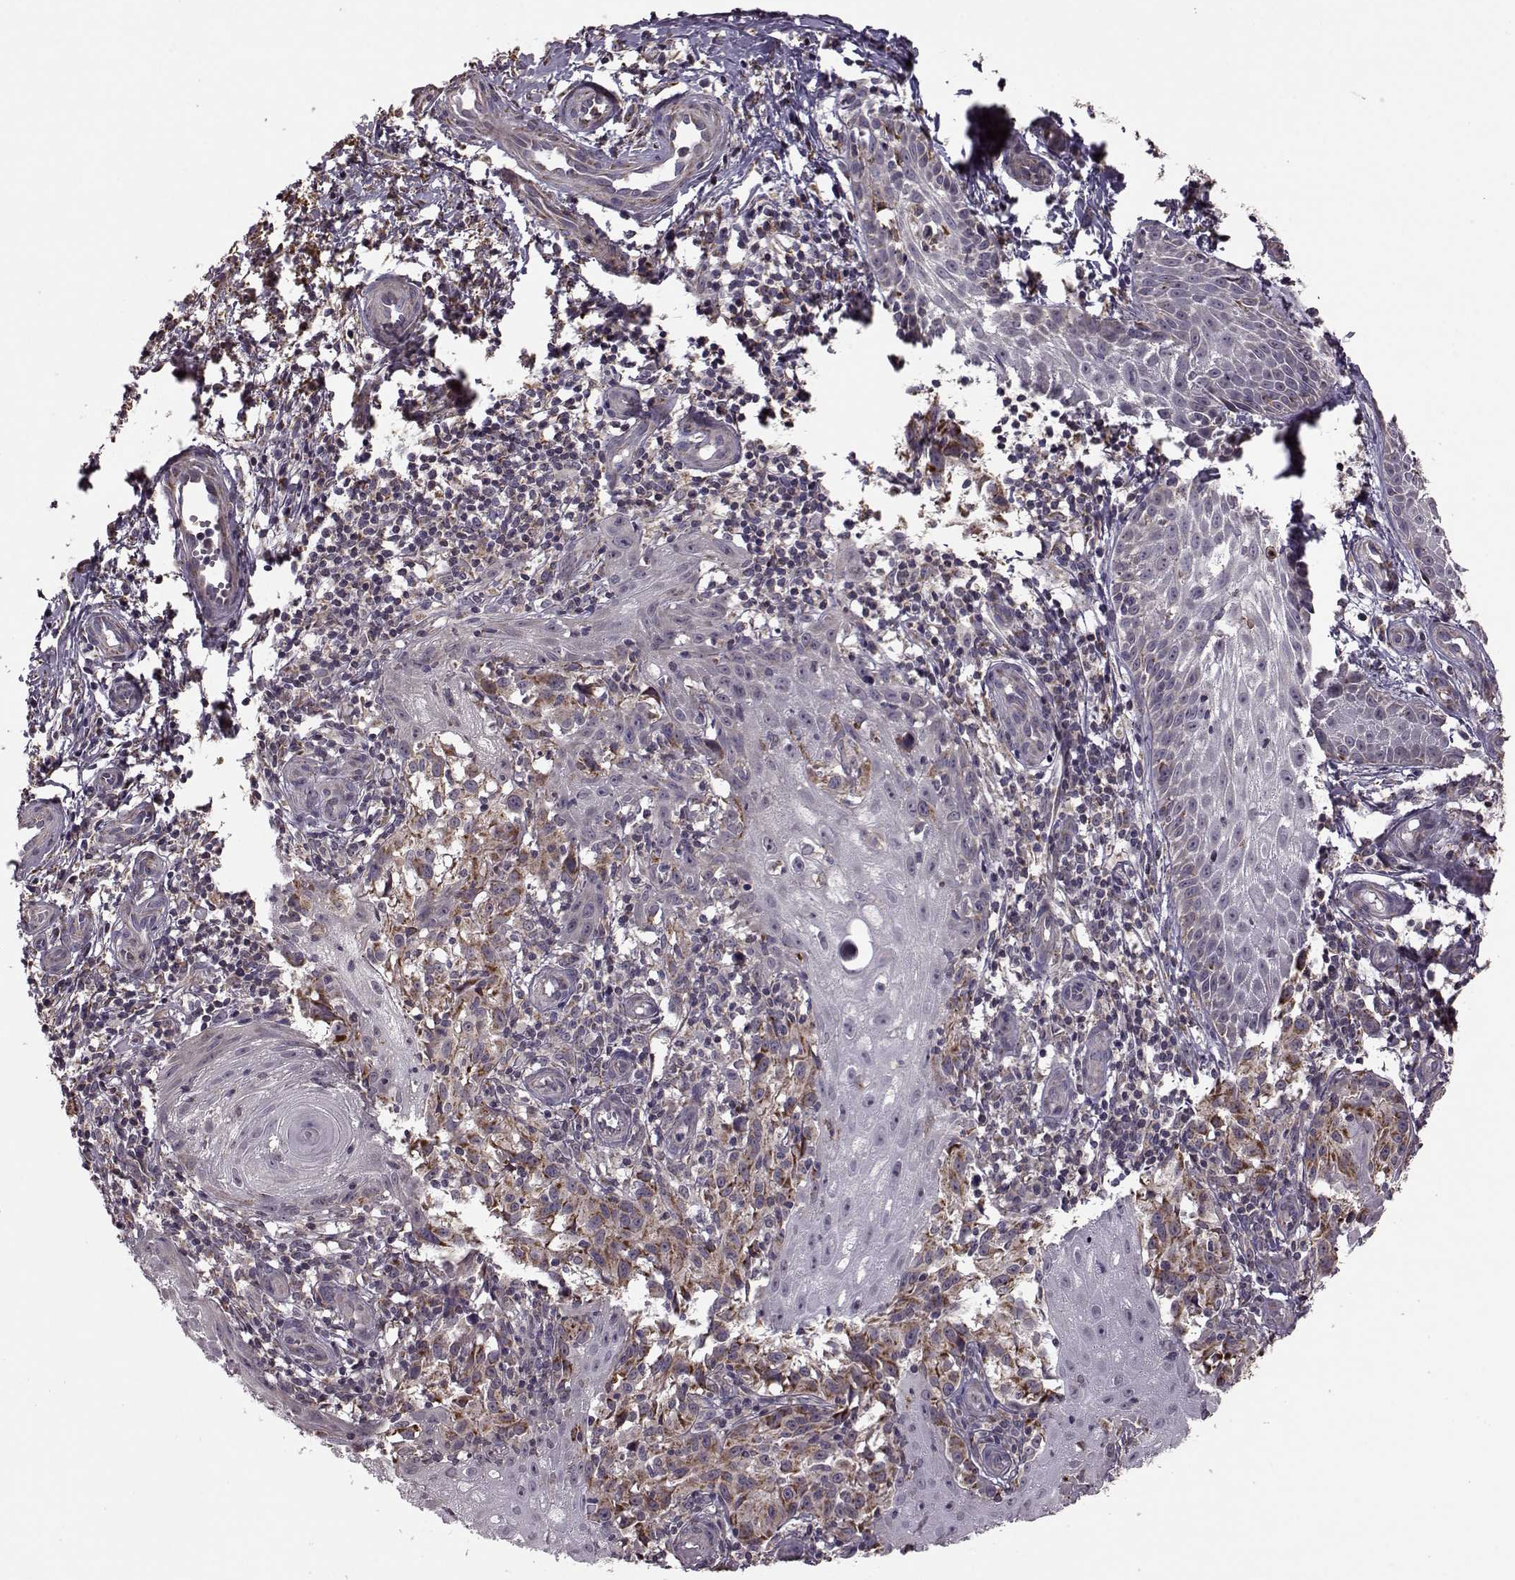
{"staining": {"intensity": "strong", "quantity": "25%-75%", "location": "cytoplasmic/membranous"}, "tissue": "melanoma", "cell_type": "Tumor cells", "image_type": "cancer", "snomed": [{"axis": "morphology", "description": "Malignant melanoma, NOS"}, {"axis": "topography", "description": "Skin"}], "caption": "Immunohistochemical staining of human malignant melanoma demonstrates high levels of strong cytoplasmic/membranous expression in approximately 25%-75% of tumor cells.", "gene": "PUDP", "patient": {"sex": "female", "age": 53}}